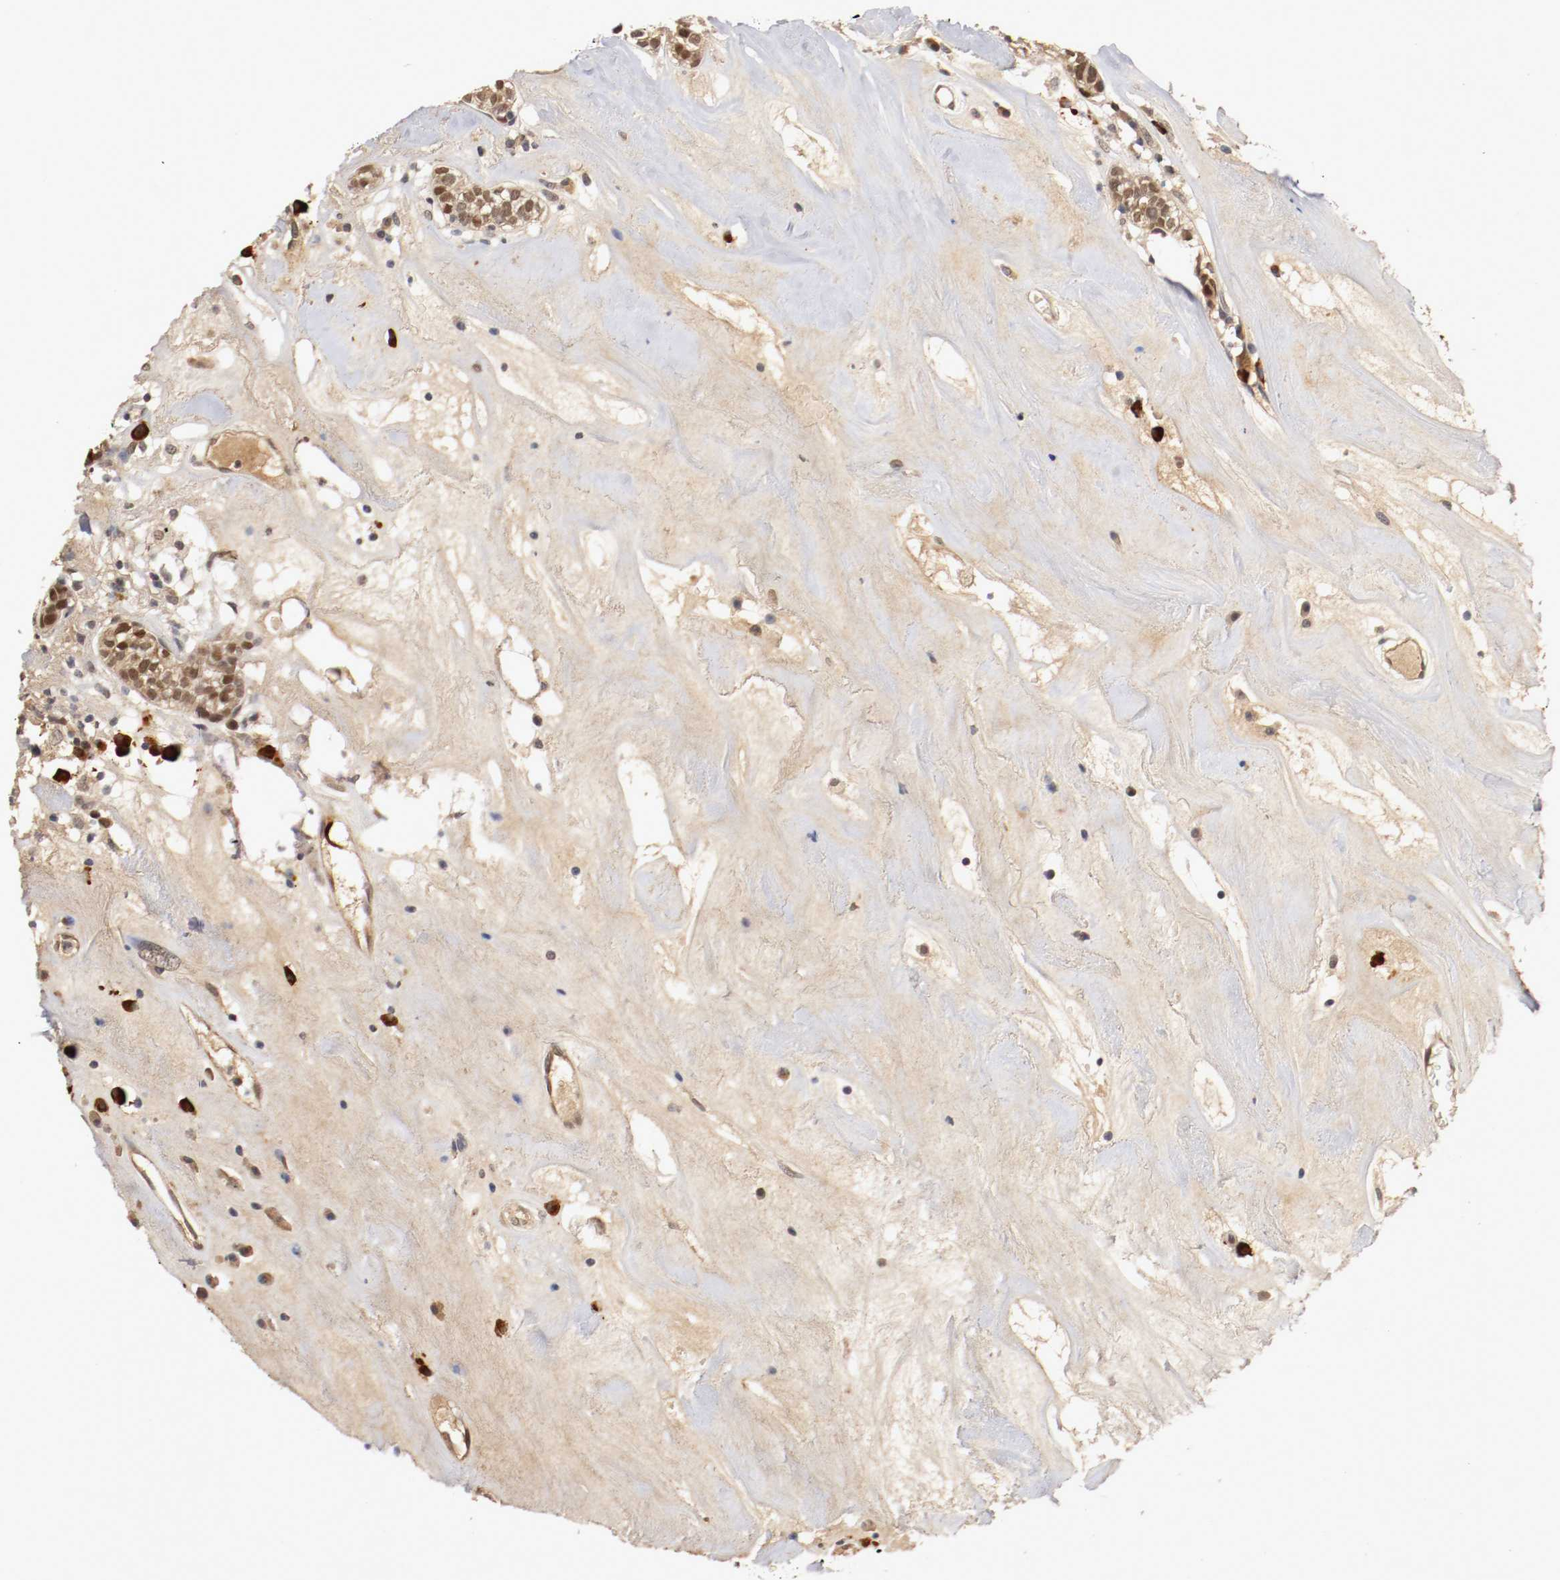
{"staining": {"intensity": "moderate", "quantity": ">75%", "location": "cytoplasmic/membranous,nuclear"}, "tissue": "head and neck cancer", "cell_type": "Tumor cells", "image_type": "cancer", "snomed": [{"axis": "morphology", "description": "Adenocarcinoma, NOS"}, {"axis": "topography", "description": "Salivary gland"}, {"axis": "topography", "description": "Head-Neck"}], "caption": "Adenocarcinoma (head and neck) tissue exhibits moderate cytoplasmic/membranous and nuclear positivity in approximately >75% of tumor cells The staining was performed using DAB (3,3'-diaminobenzidine) to visualize the protein expression in brown, while the nuclei were stained in blue with hematoxylin (Magnification: 20x).", "gene": "DNMT3B", "patient": {"sex": "female", "age": 65}}